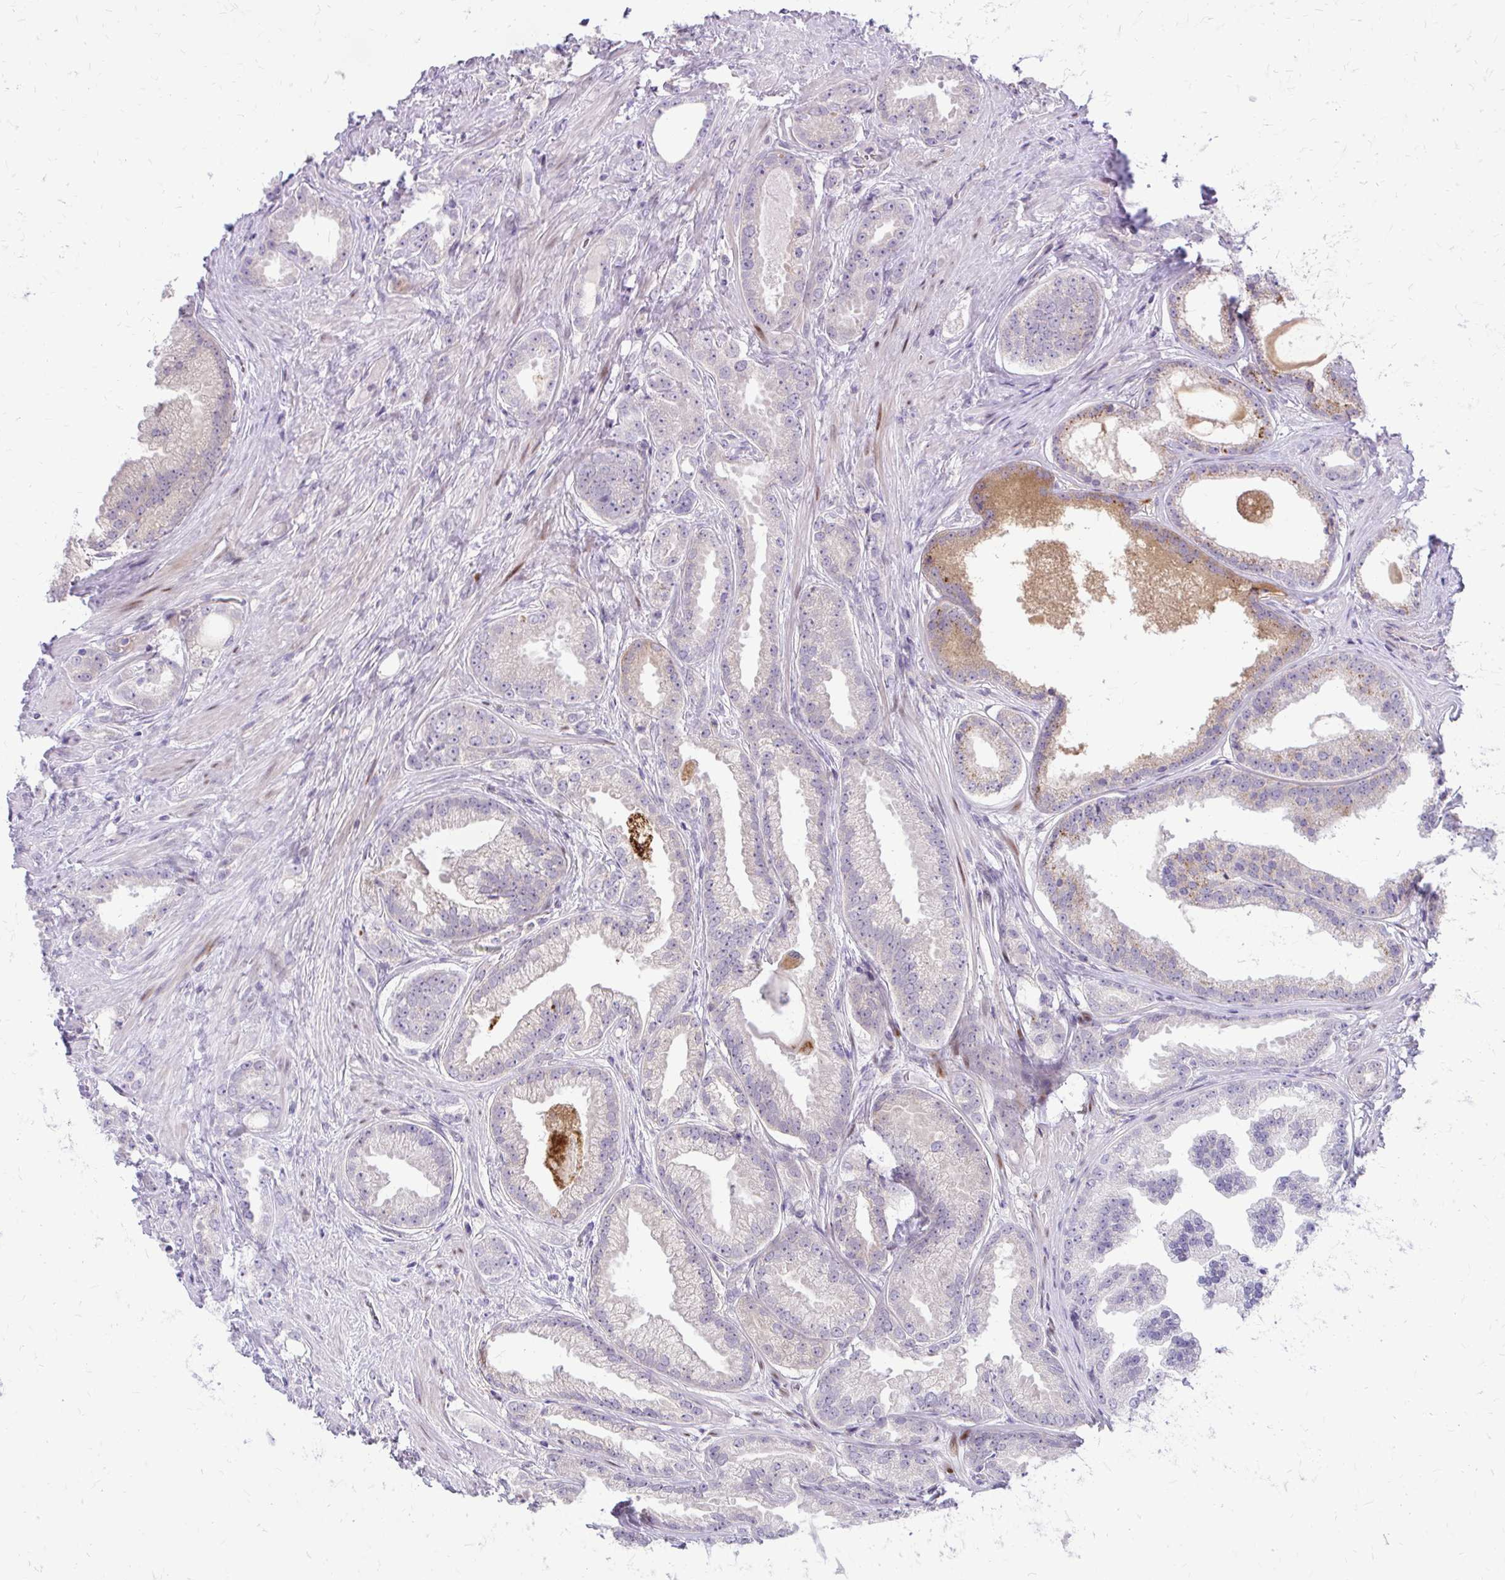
{"staining": {"intensity": "negative", "quantity": "none", "location": "none"}, "tissue": "prostate cancer", "cell_type": "Tumor cells", "image_type": "cancer", "snomed": [{"axis": "morphology", "description": "Adenocarcinoma, Low grade"}, {"axis": "topography", "description": "Prostate"}], "caption": "Image shows no protein staining in tumor cells of prostate adenocarcinoma (low-grade) tissue. Brightfield microscopy of immunohistochemistry (IHC) stained with DAB (brown) and hematoxylin (blue), captured at high magnification.", "gene": "PPDPFL", "patient": {"sex": "male", "age": 65}}